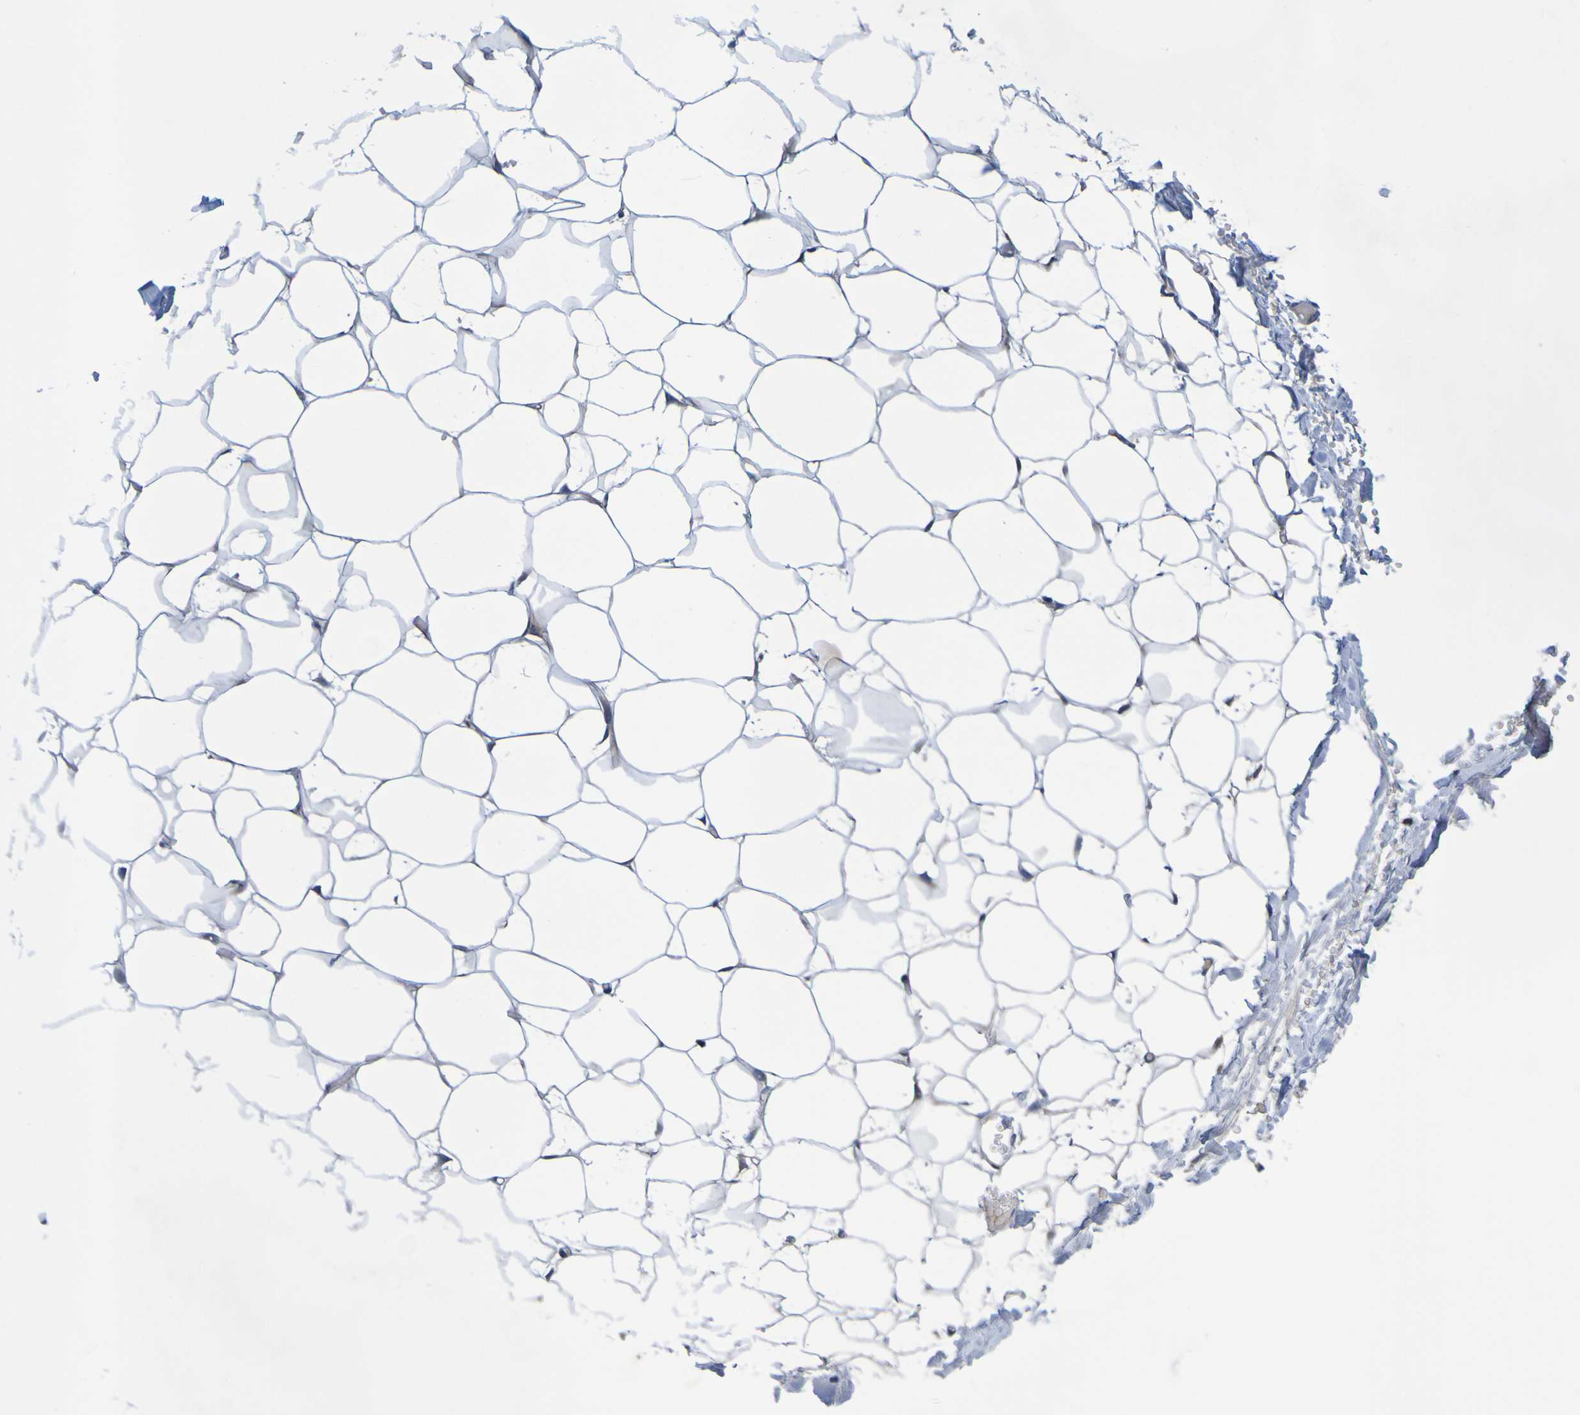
{"staining": {"intensity": "negative", "quantity": "none", "location": "none"}, "tissue": "adipose tissue", "cell_type": "Adipocytes", "image_type": "normal", "snomed": [{"axis": "morphology", "description": "Normal tissue, NOS"}, {"axis": "topography", "description": "Breast"}, {"axis": "topography", "description": "Adipose tissue"}], "caption": "Micrograph shows no significant protein expression in adipocytes of benign adipose tissue. (Stains: DAB immunohistochemistry with hematoxylin counter stain, Microscopy: brightfield microscopy at high magnification).", "gene": "CCDC51", "patient": {"sex": "female", "age": 25}}